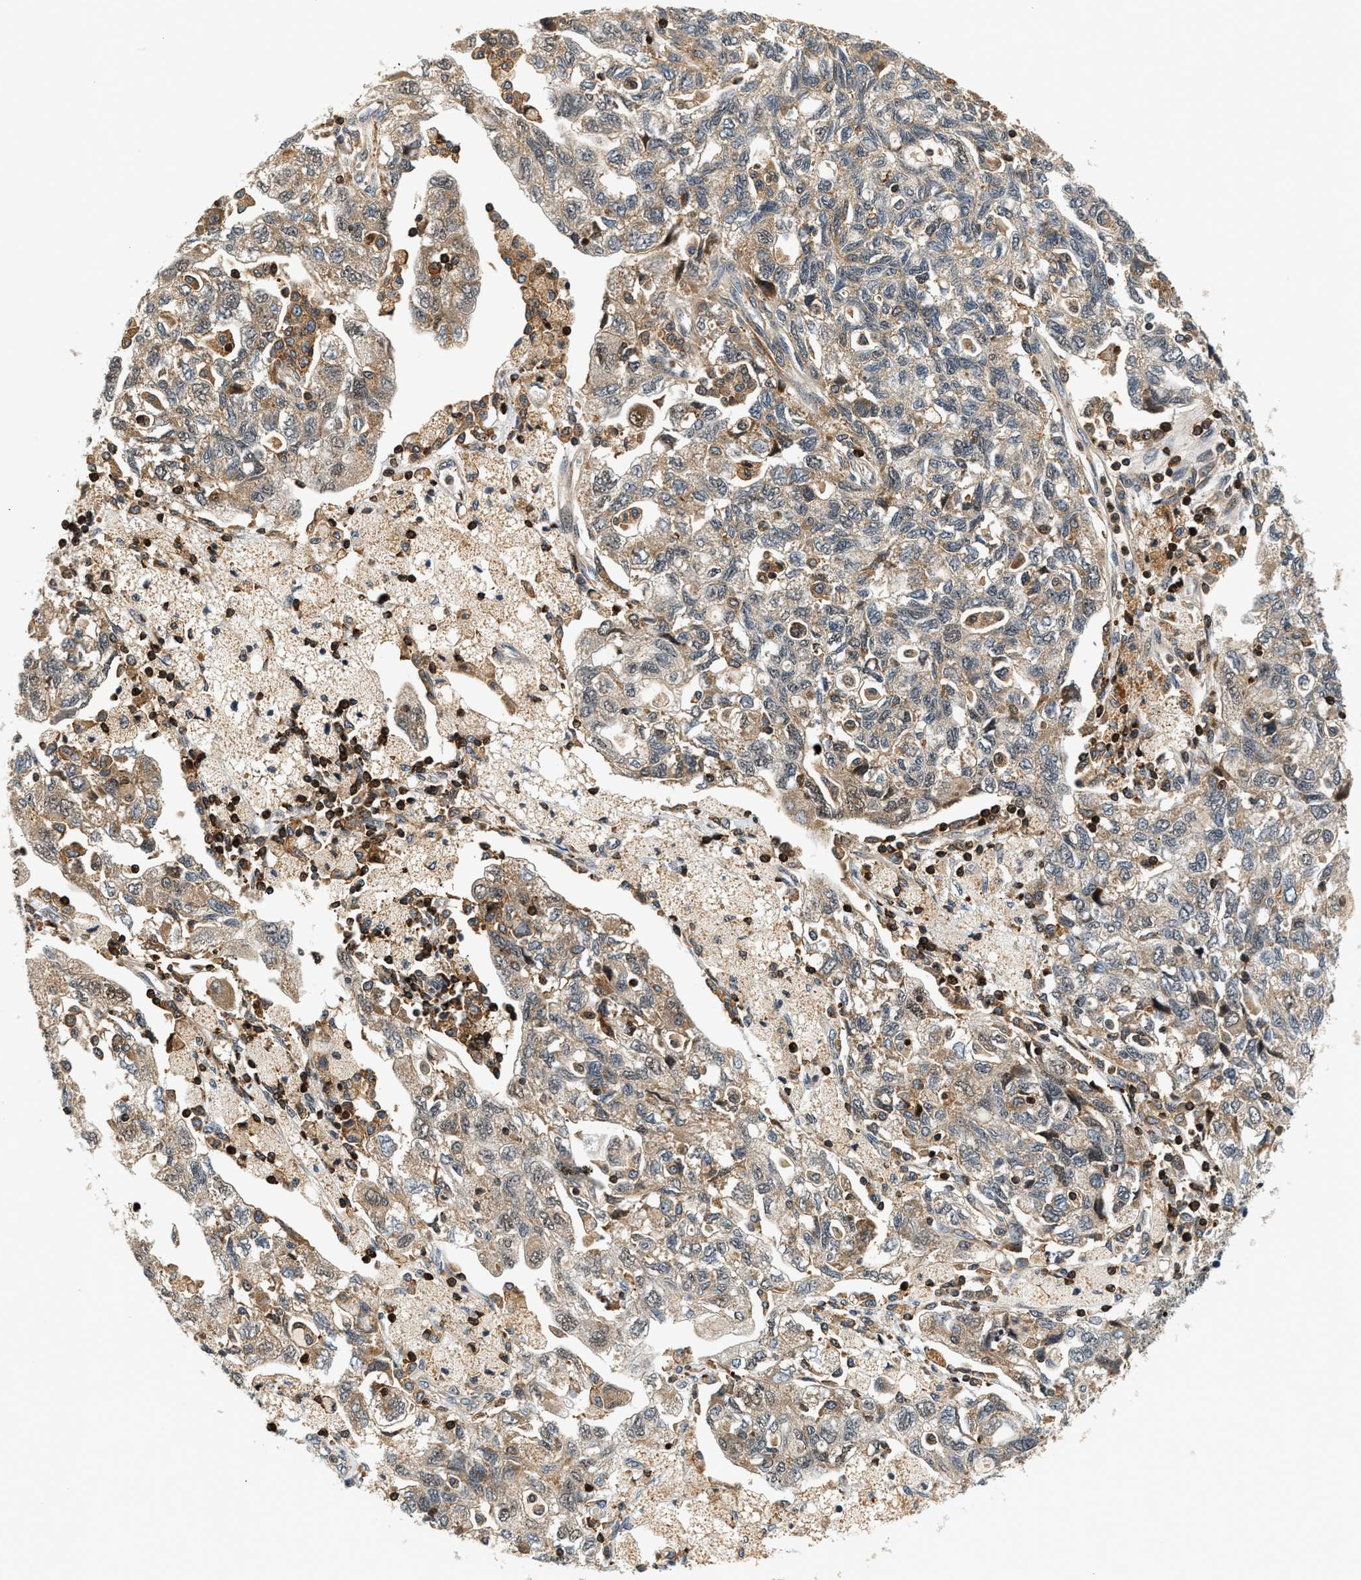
{"staining": {"intensity": "moderate", "quantity": ">75%", "location": "cytoplasmic/membranous"}, "tissue": "ovarian cancer", "cell_type": "Tumor cells", "image_type": "cancer", "snomed": [{"axis": "morphology", "description": "Carcinoma, NOS"}, {"axis": "morphology", "description": "Cystadenocarcinoma, serous, NOS"}, {"axis": "topography", "description": "Ovary"}], "caption": "Tumor cells exhibit medium levels of moderate cytoplasmic/membranous staining in approximately >75% of cells in human ovarian cancer.", "gene": "SAMD9", "patient": {"sex": "female", "age": 69}}